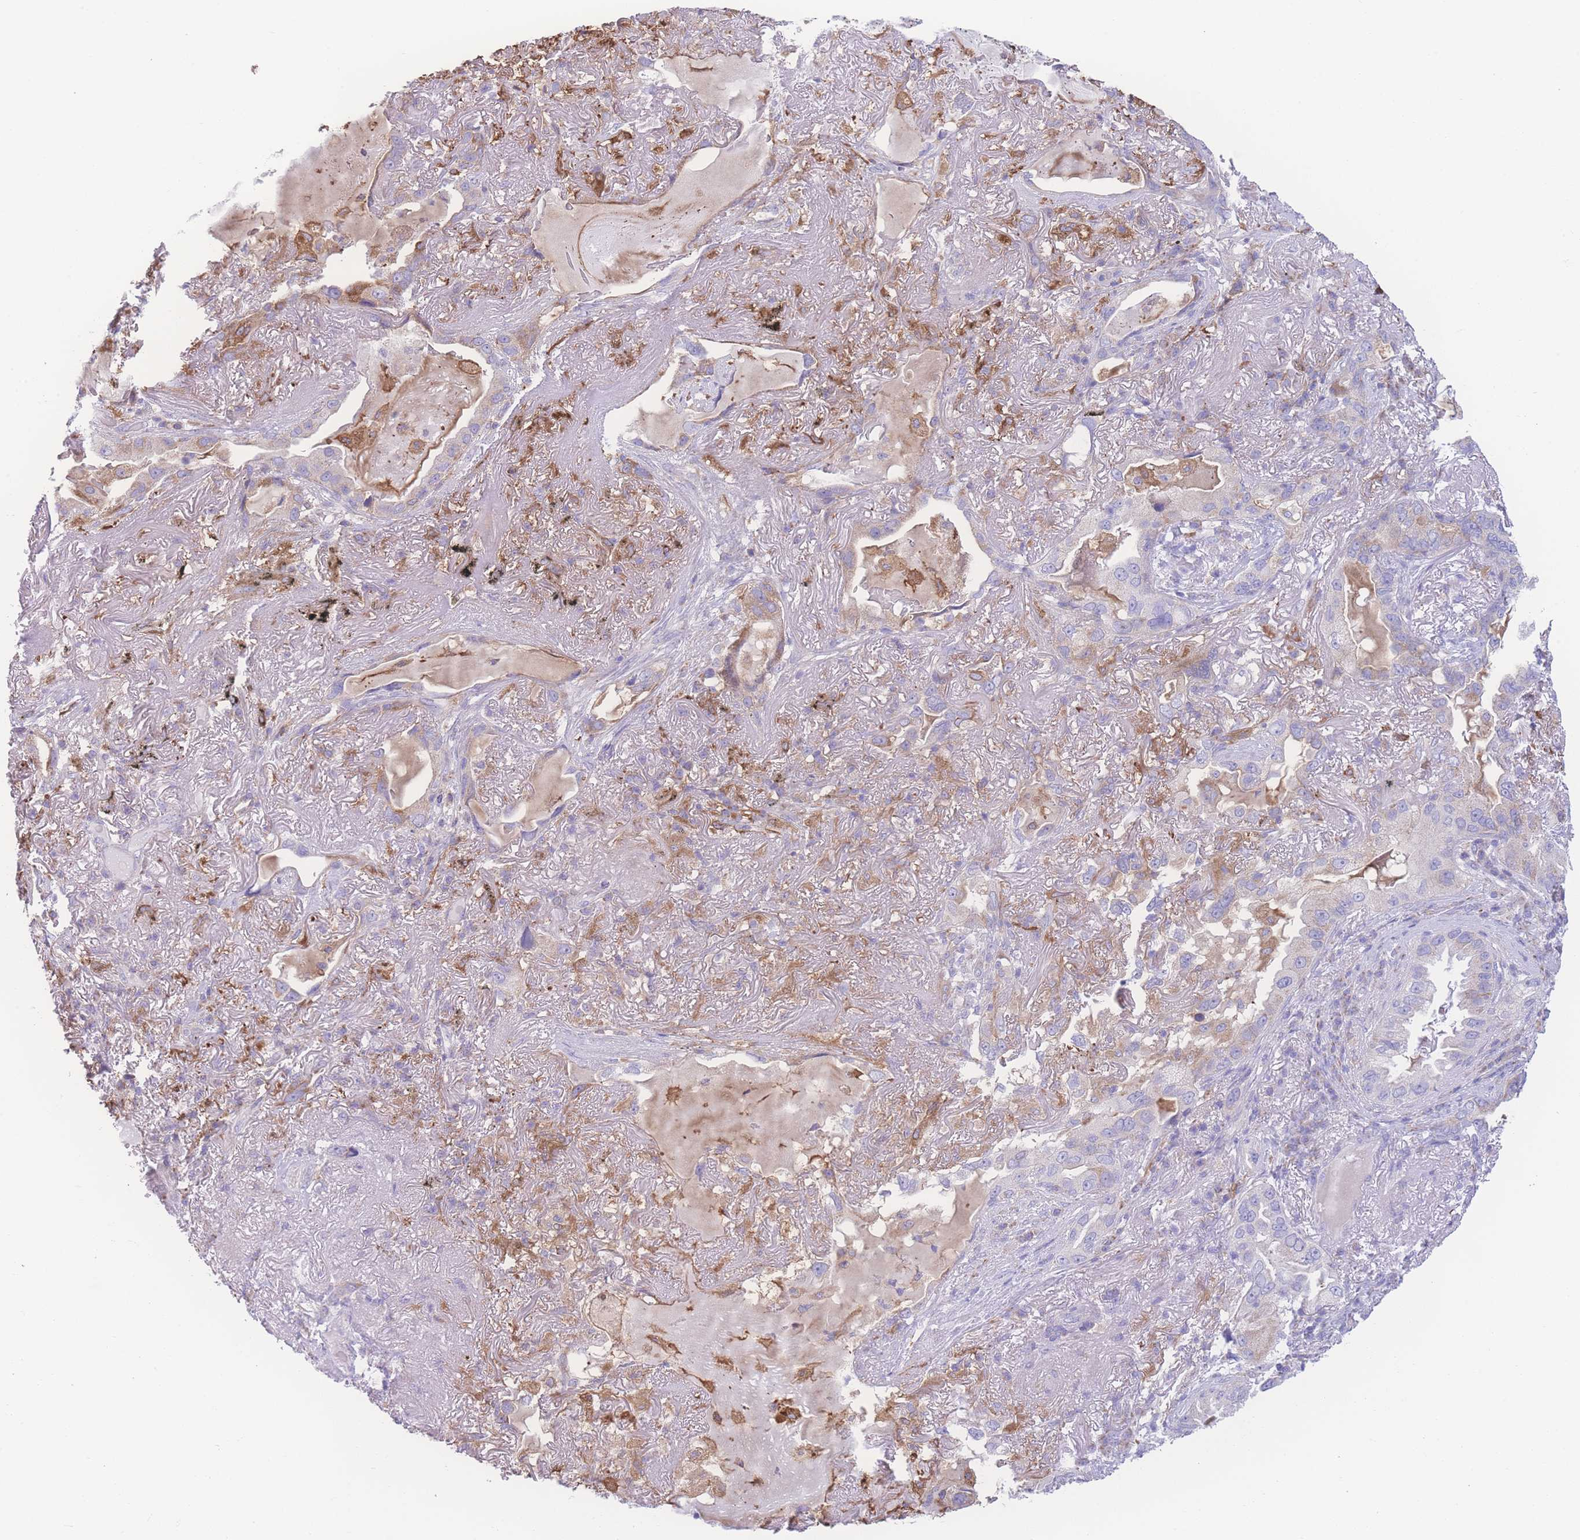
{"staining": {"intensity": "weak", "quantity": "<25%", "location": "cytoplasmic/membranous"}, "tissue": "lung cancer", "cell_type": "Tumor cells", "image_type": "cancer", "snomed": [{"axis": "morphology", "description": "Adenocarcinoma, NOS"}, {"axis": "topography", "description": "Lung"}], "caption": "IHC of human lung adenocarcinoma demonstrates no expression in tumor cells.", "gene": "NBEAL1", "patient": {"sex": "female", "age": 69}}